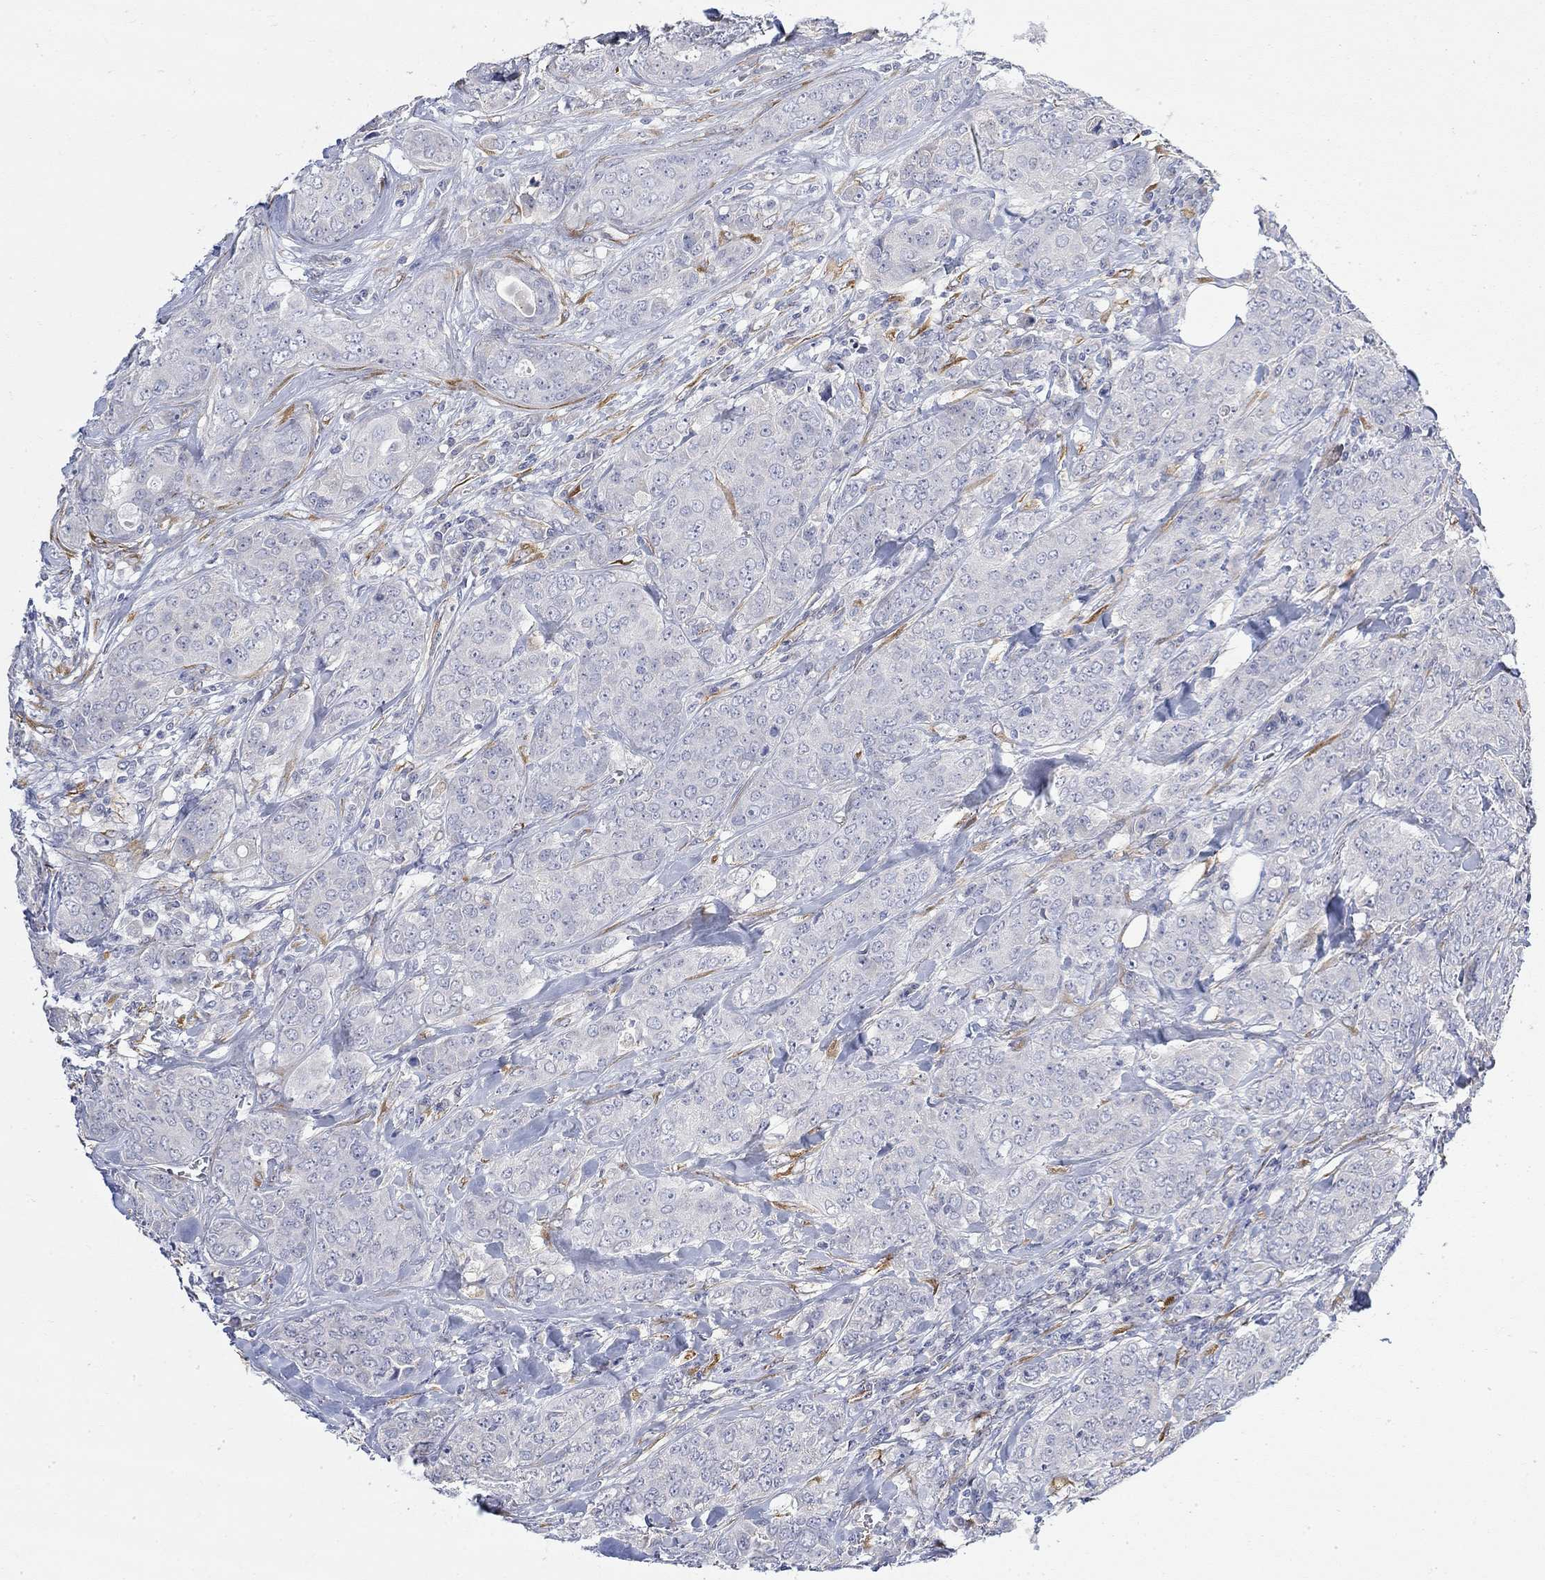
{"staining": {"intensity": "negative", "quantity": "none", "location": "none"}, "tissue": "breast cancer", "cell_type": "Tumor cells", "image_type": "cancer", "snomed": [{"axis": "morphology", "description": "Duct carcinoma"}, {"axis": "topography", "description": "Breast"}], "caption": "This is a micrograph of immunohistochemistry (IHC) staining of breast cancer, which shows no expression in tumor cells. (Immunohistochemistry, brightfield microscopy, high magnification).", "gene": "FNDC5", "patient": {"sex": "female", "age": 43}}